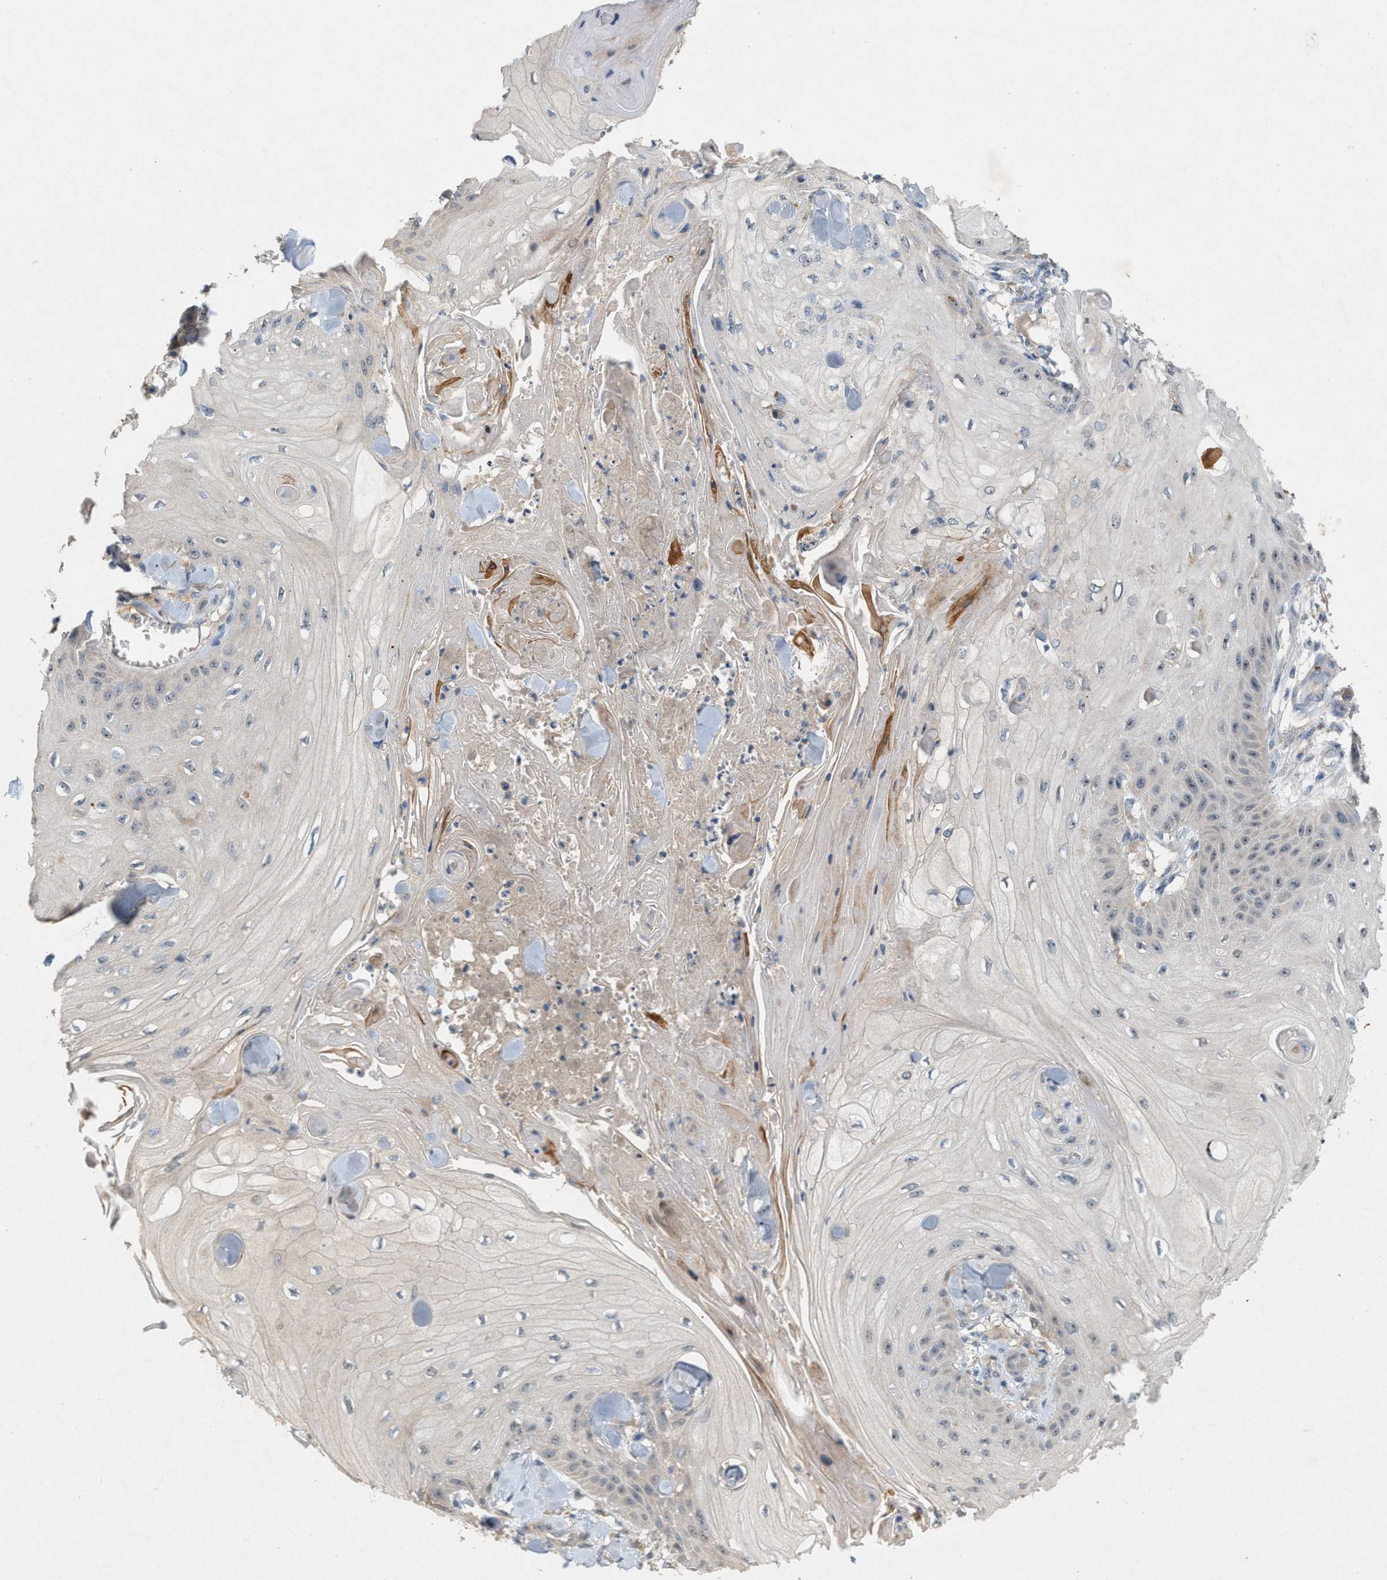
{"staining": {"intensity": "negative", "quantity": "none", "location": "none"}, "tissue": "skin cancer", "cell_type": "Tumor cells", "image_type": "cancer", "snomed": [{"axis": "morphology", "description": "Squamous cell carcinoma, NOS"}, {"axis": "topography", "description": "Skin"}], "caption": "Tumor cells show no significant staining in skin cancer (squamous cell carcinoma).", "gene": "DCAF7", "patient": {"sex": "male", "age": 74}}